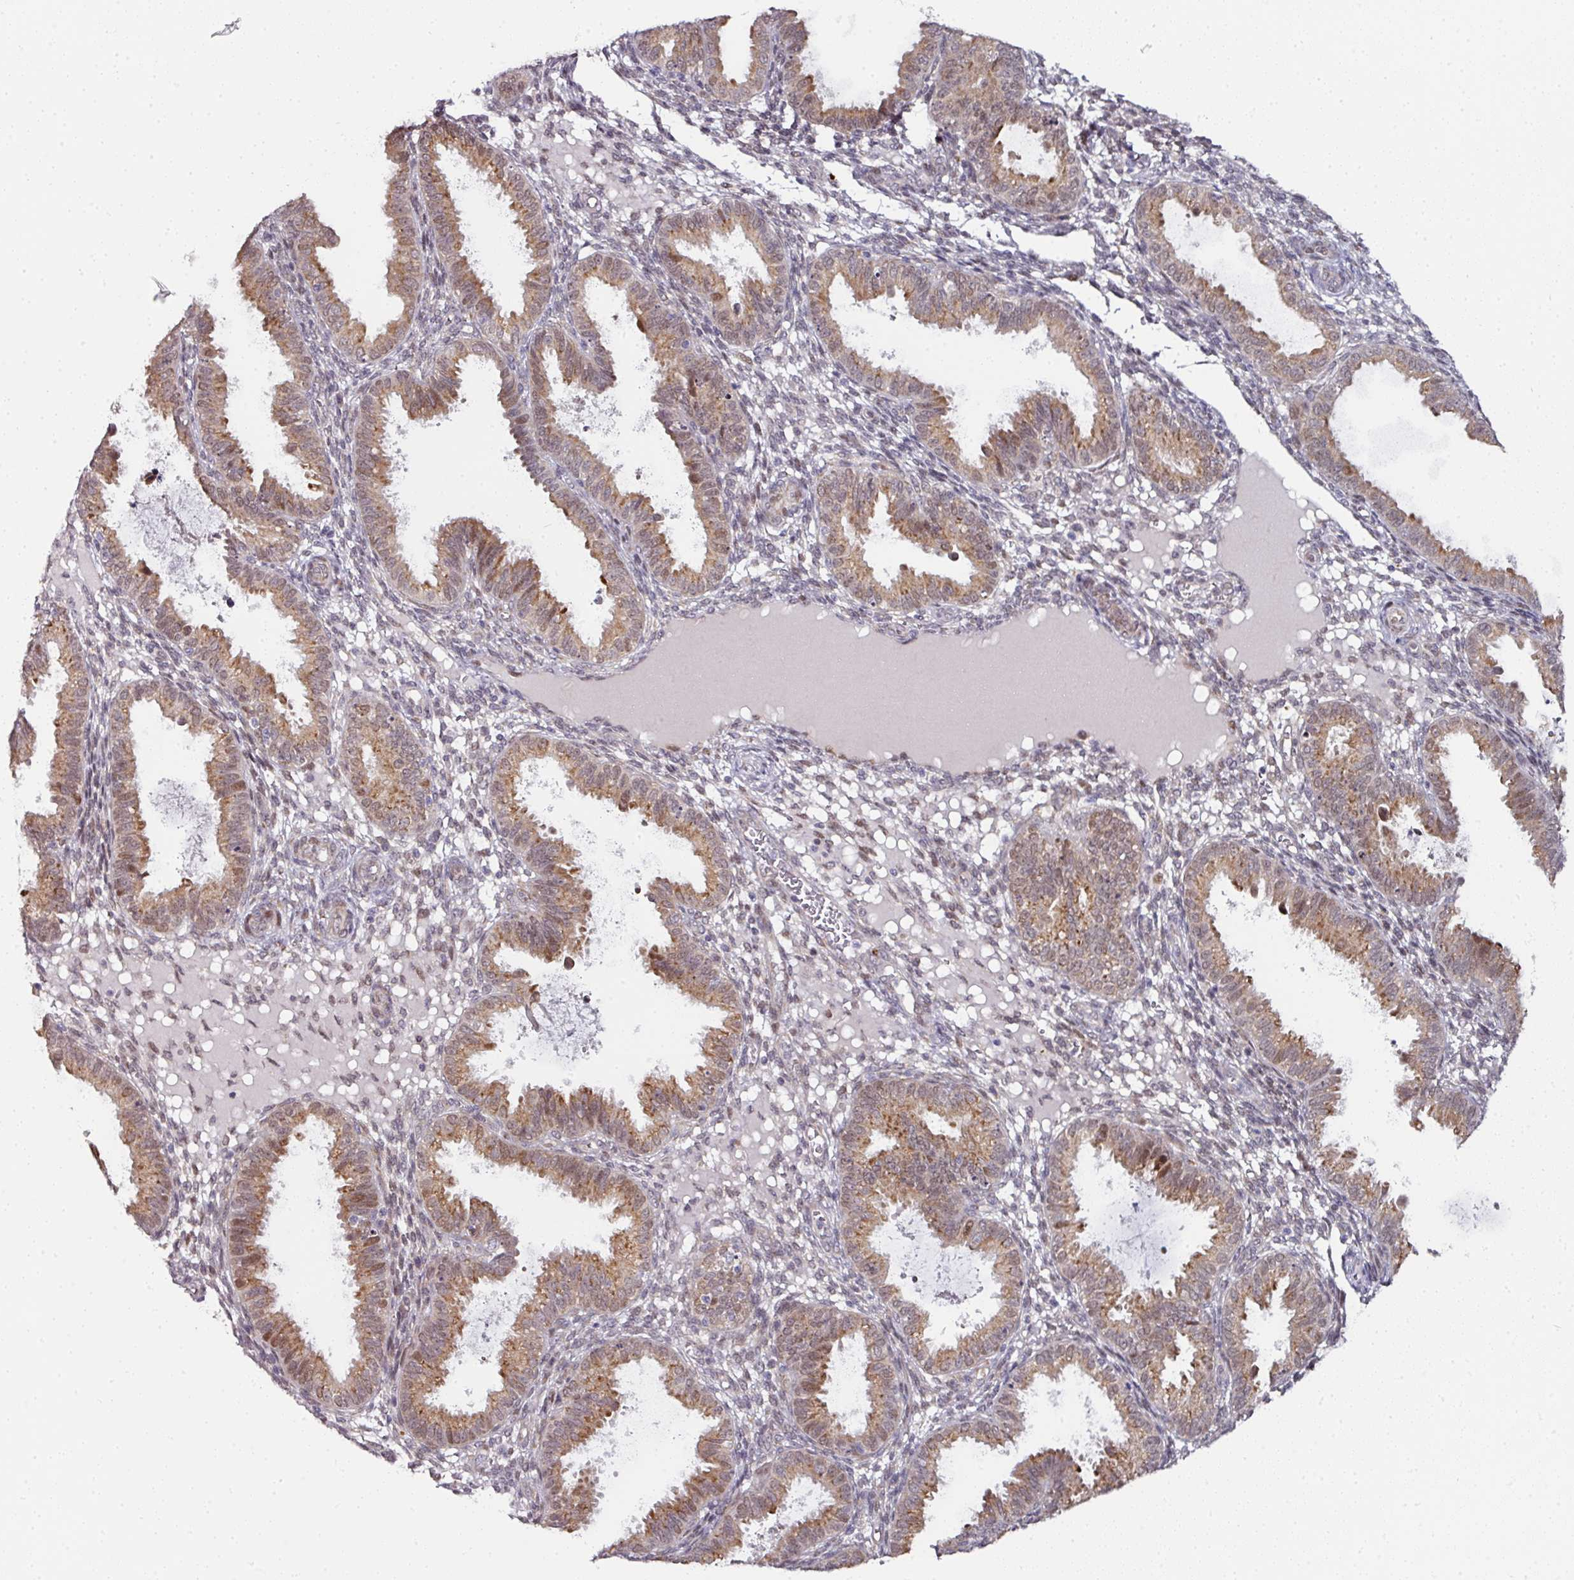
{"staining": {"intensity": "weak", "quantity": "<25%", "location": "nuclear"}, "tissue": "endometrium", "cell_type": "Cells in endometrial stroma", "image_type": "normal", "snomed": [{"axis": "morphology", "description": "Normal tissue, NOS"}, {"axis": "topography", "description": "Endometrium"}], "caption": "The photomicrograph shows no staining of cells in endometrial stroma in unremarkable endometrium.", "gene": "APOLD1", "patient": {"sex": "female", "age": 33}}